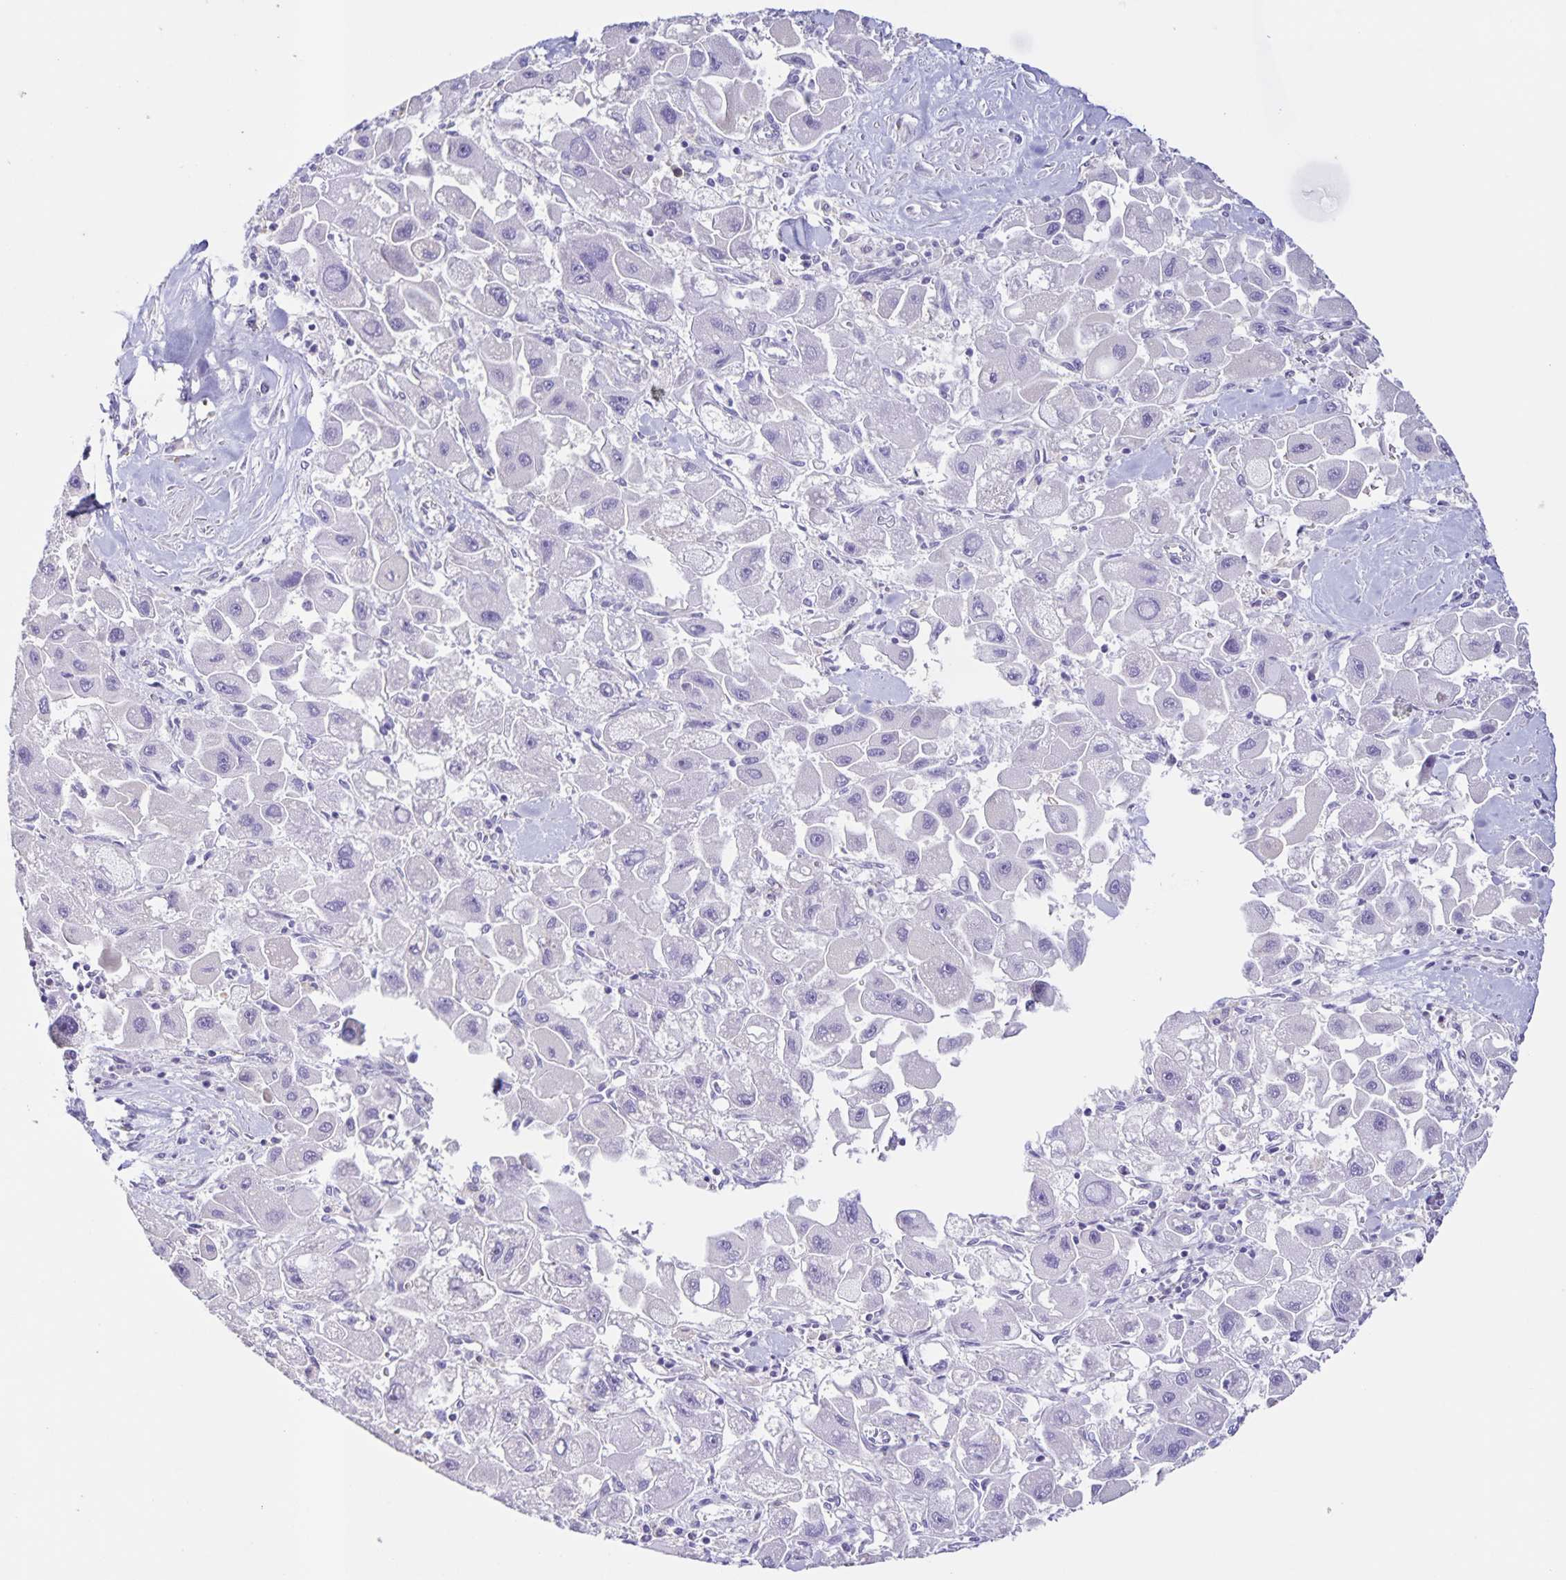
{"staining": {"intensity": "negative", "quantity": "none", "location": "none"}, "tissue": "liver cancer", "cell_type": "Tumor cells", "image_type": "cancer", "snomed": [{"axis": "morphology", "description": "Carcinoma, Hepatocellular, NOS"}, {"axis": "topography", "description": "Liver"}], "caption": "This photomicrograph is of hepatocellular carcinoma (liver) stained with IHC to label a protein in brown with the nuclei are counter-stained blue. There is no expression in tumor cells.", "gene": "BOLL", "patient": {"sex": "male", "age": 24}}